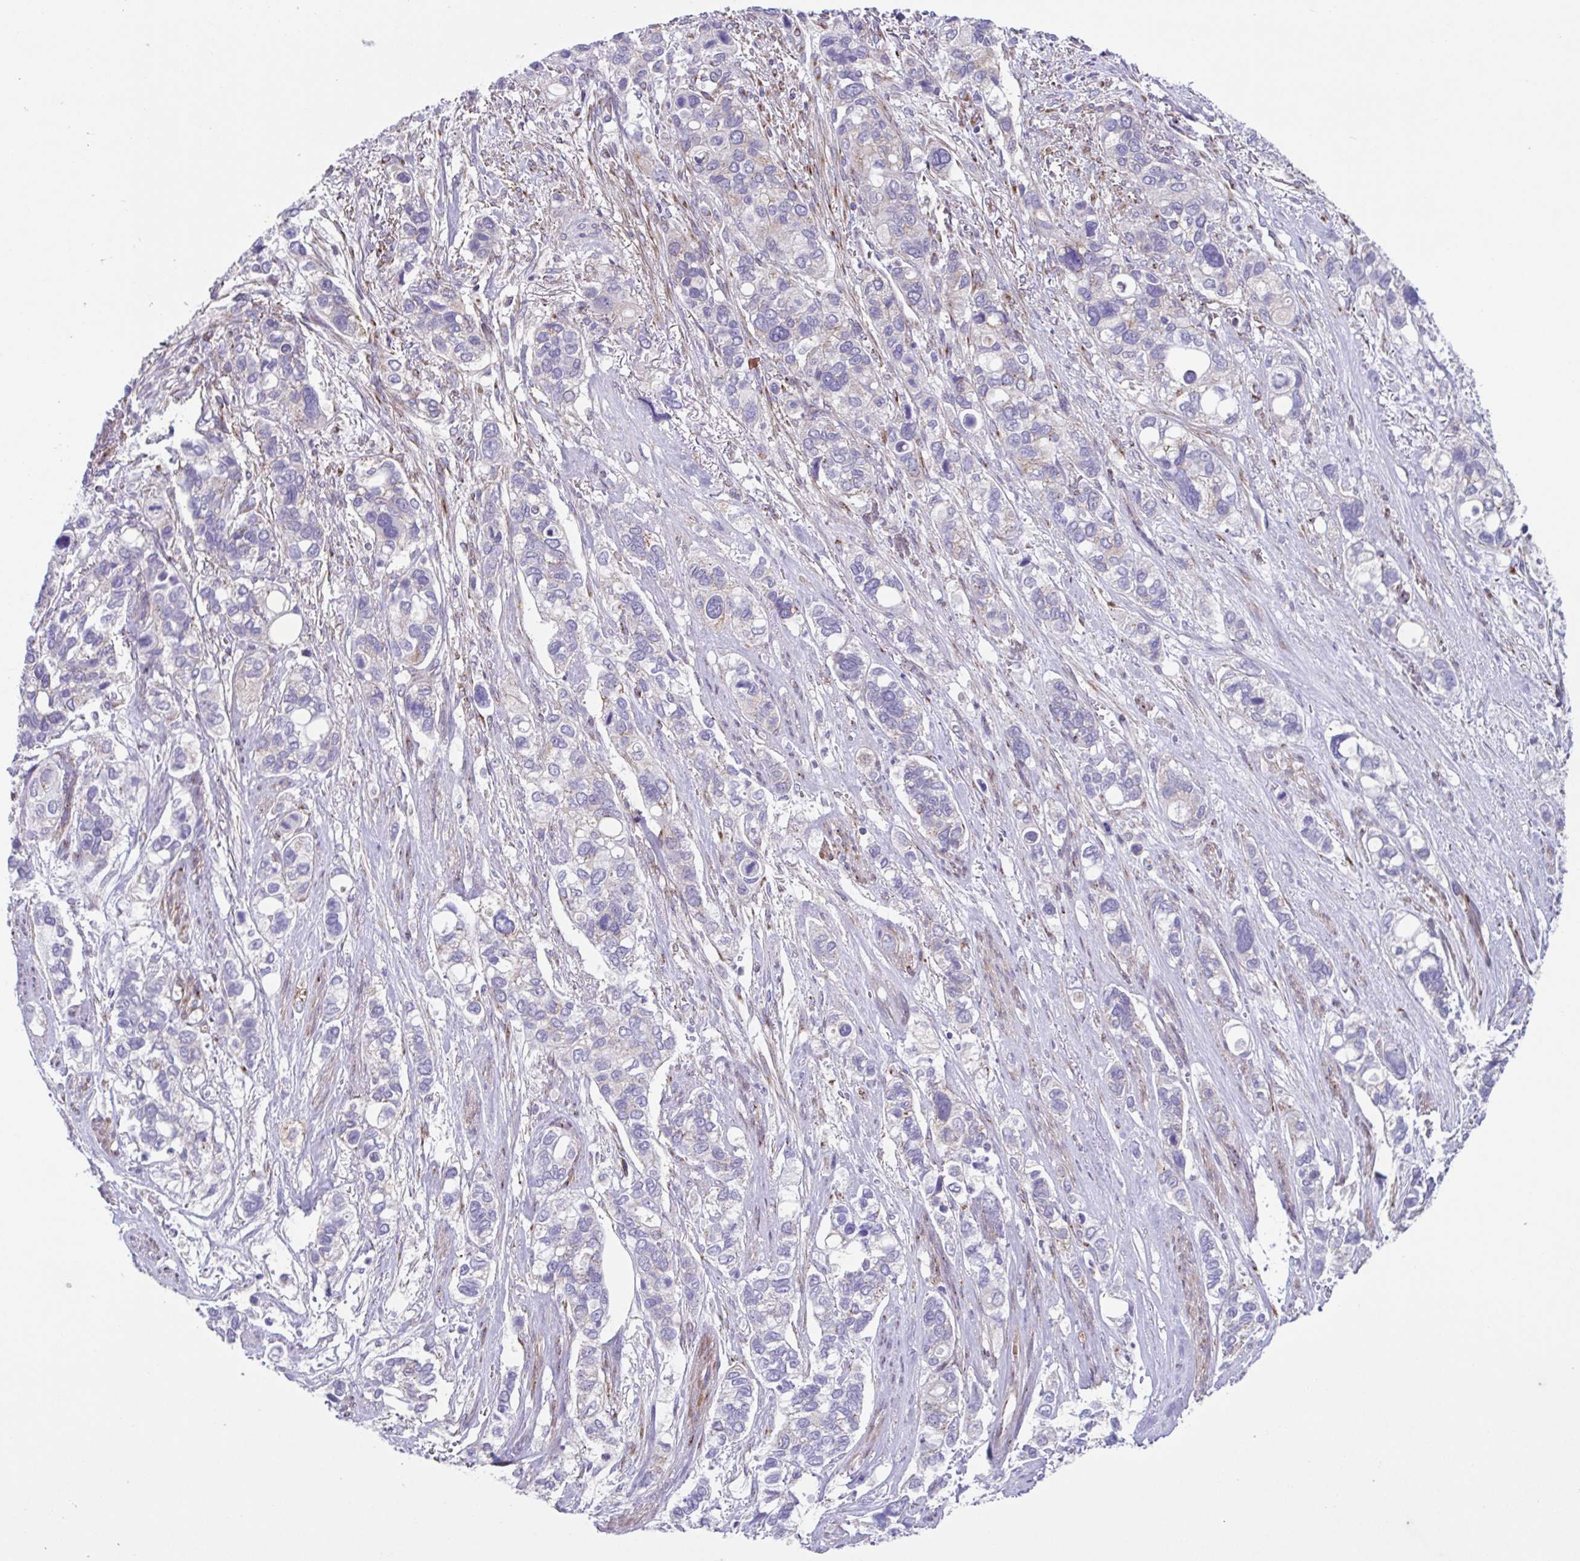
{"staining": {"intensity": "negative", "quantity": "none", "location": "none"}, "tissue": "stomach cancer", "cell_type": "Tumor cells", "image_type": "cancer", "snomed": [{"axis": "morphology", "description": "Adenocarcinoma, NOS"}, {"axis": "topography", "description": "Stomach, upper"}], "caption": "Immunohistochemistry (IHC) of stomach cancer demonstrates no staining in tumor cells. The staining is performed using DAB (3,3'-diaminobenzidine) brown chromogen with nuclei counter-stained in using hematoxylin.", "gene": "COL17A1", "patient": {"sex": "female", "age": 81}}